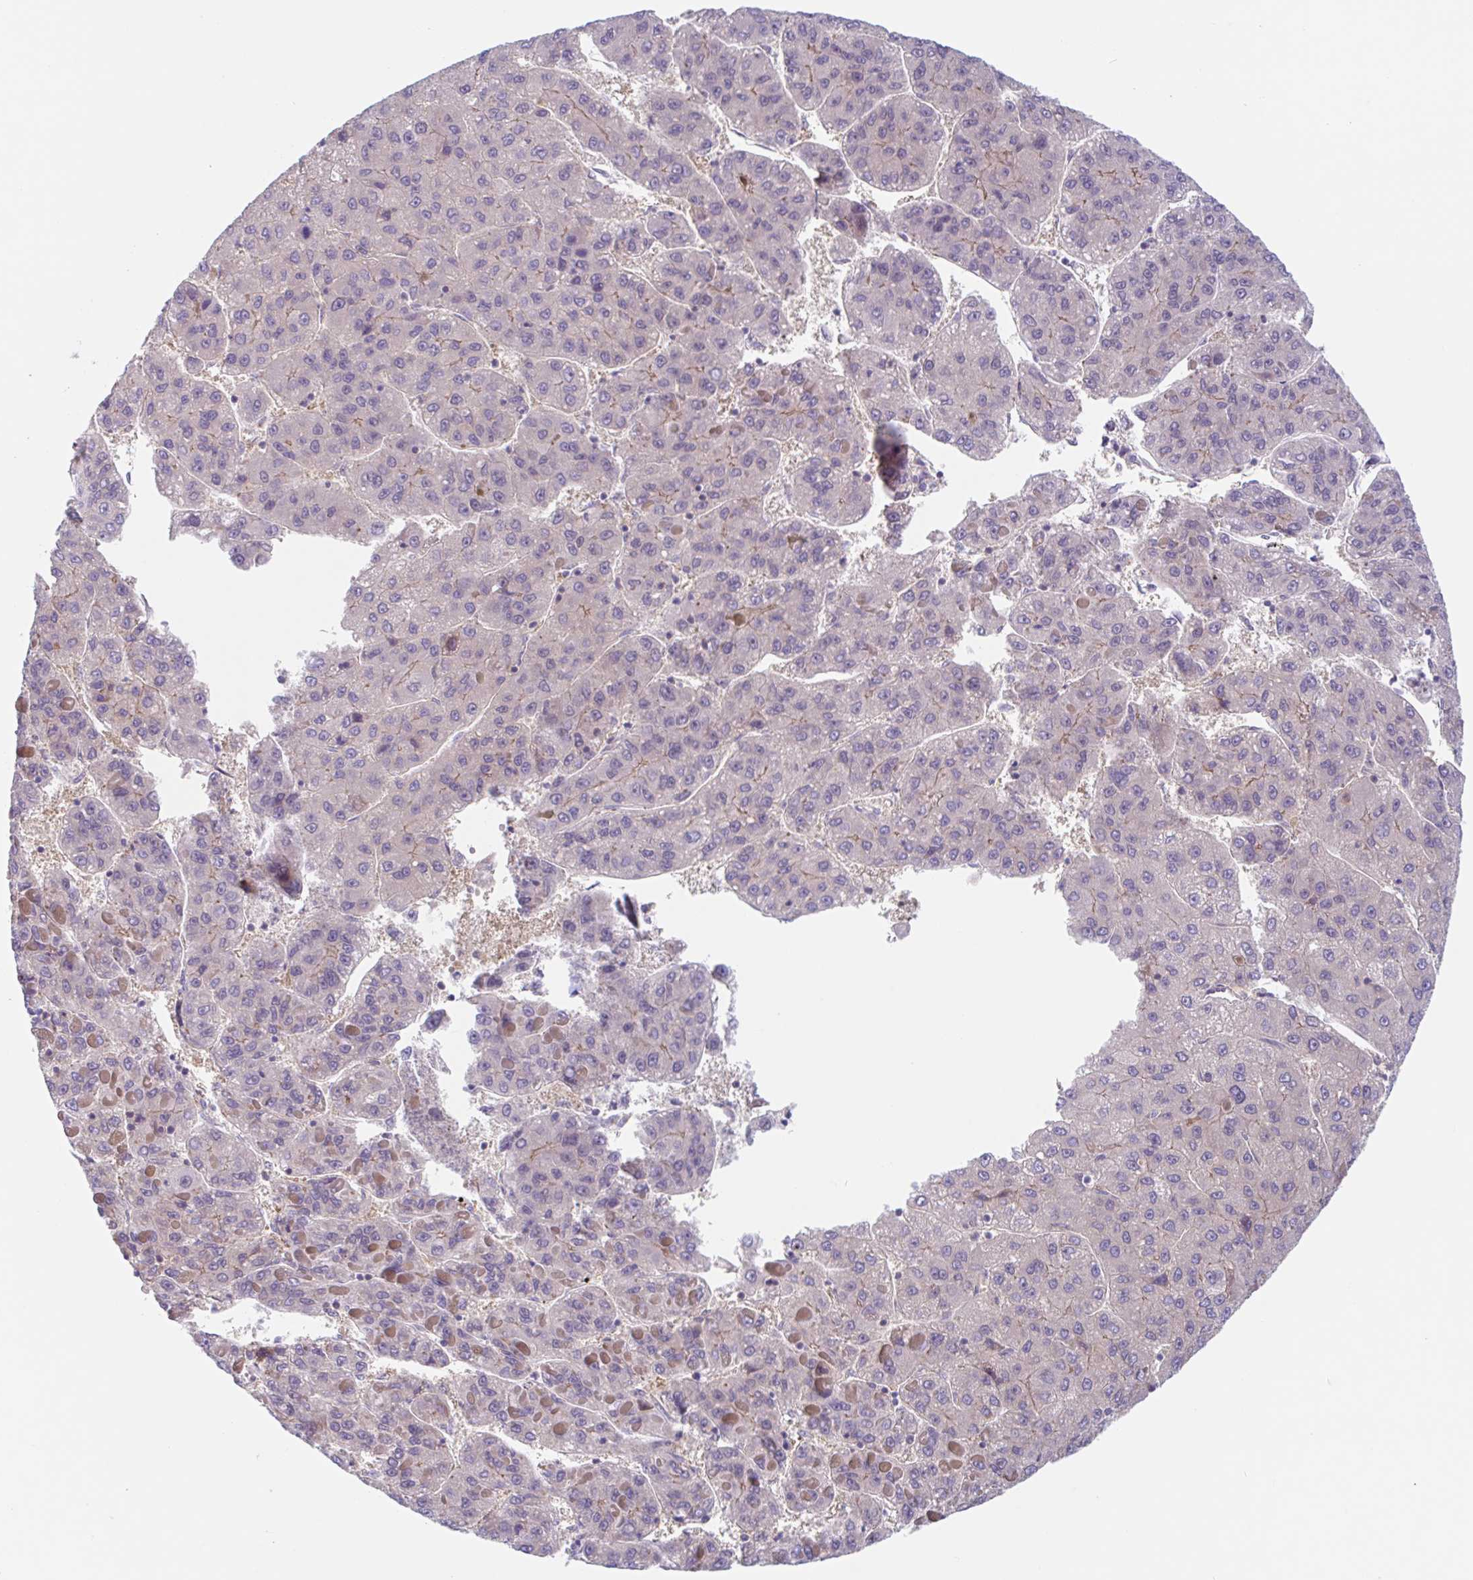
{"staining": {"intensity": "negative", "quantity": "none", "location": "none"}, "tissue": "liver cancer", "cell_type": "Tumor cells", "image_type": "cancer", "snomed": [{"axis": "morphology", "description": "Carcinoma, Hepatocellular, NOS"}, {"axis": "topography", "description": "Liver"}], "caption": "Liver cancer stained for a protein using immunohistochemistry (IHC) displays no expression tumor cells.", "gene": "TMEM86A", "patient": {"sex": "female", "age": 82}}